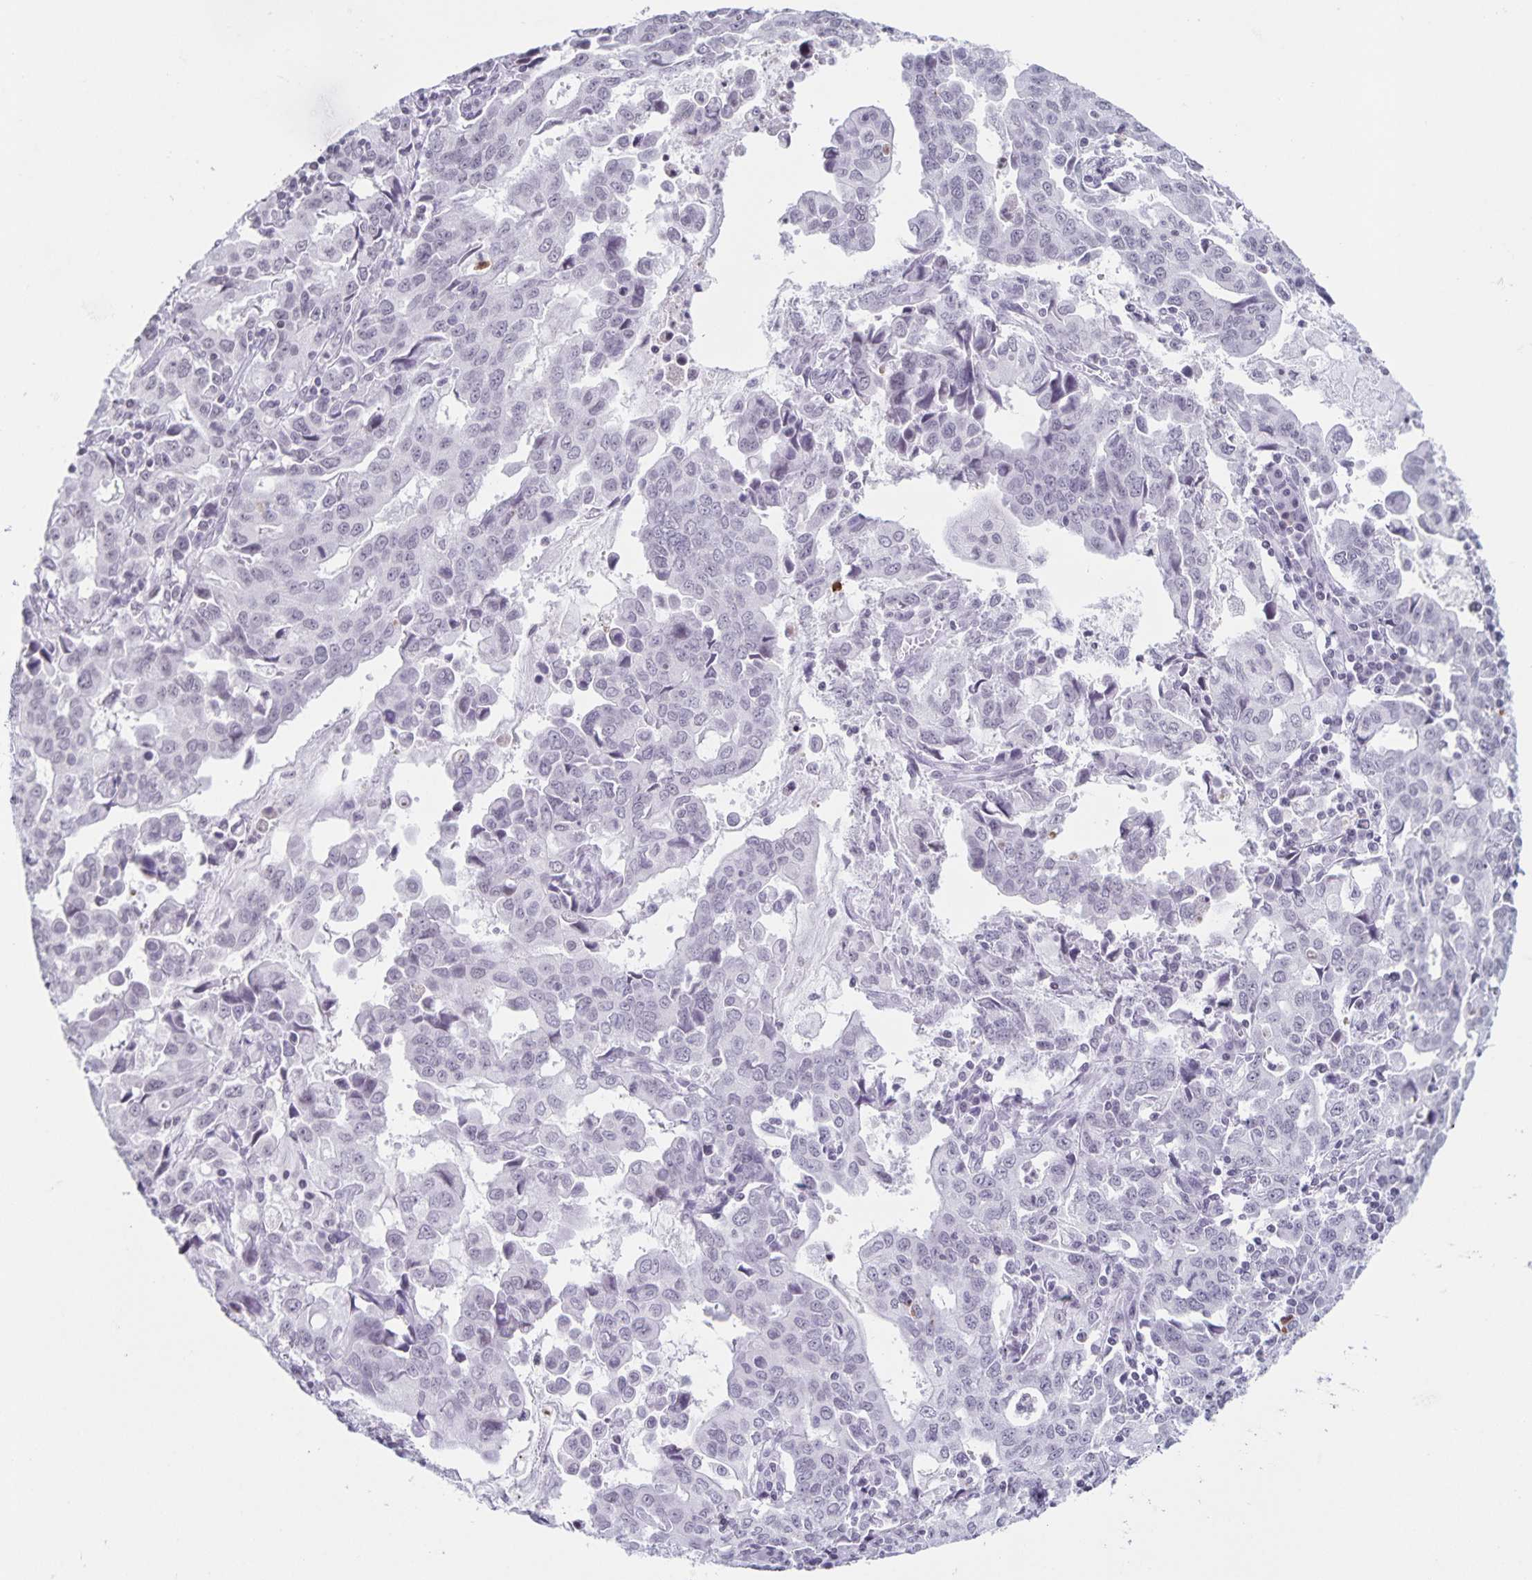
{"staining": {"intensity": "negative", "quantity": "none", "location": "none"}, "tissue": "stomach cancer", "cell_type": "Tumor cells", "image_type": "cancer", "snomed": [{"axis": "morphology", "description": "Adenocarcinoma, NOS"}, {"axis": "topography", "description": "Stomach, upper"}], "caption": "Human adenocarcinoma (stomach) stained for a protein using immunohistochemistry (IHC) demonstrates no positivity in tumor cells.", "gene": "LCE6A", "patient": {"sex": "male", "age": 85}}